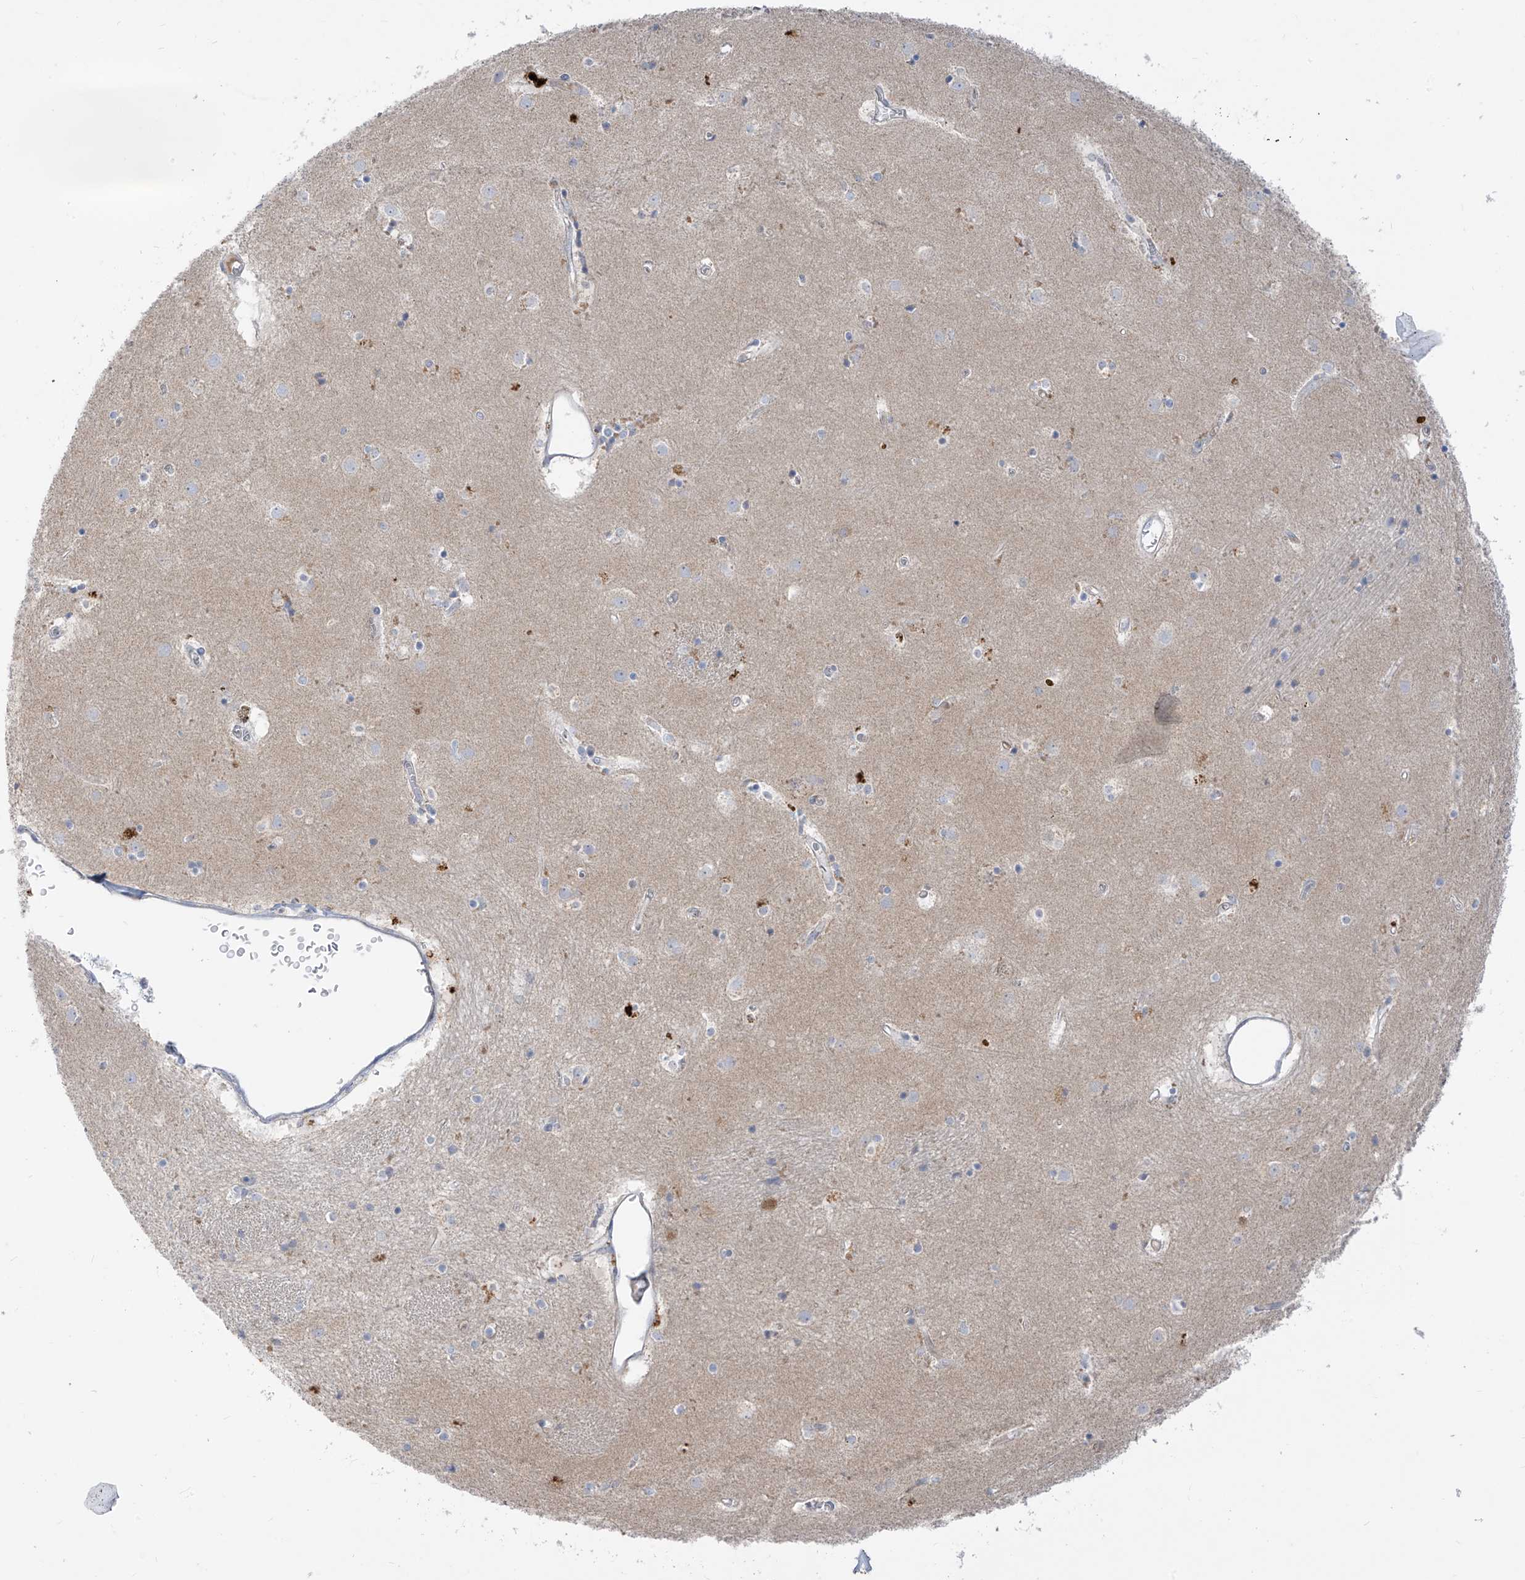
{"staining": {"intensity": "negative", "quantity": "none", "location": "none"}, "tissue": "caudate", "cell_type": "Glial cells", "image_type": "normal", "snomed": [{"axis": "morphology", "description": "Normal tissue, NOS"}, {"axis": "topography", "description": "Lateral ventricle wall"}], "caption": "Protein analysis of unremarkable caudate reveals no significant positivity in glial cells.", "gene": "DGKQ", "patient": {"sex": "male", "age": 70}}